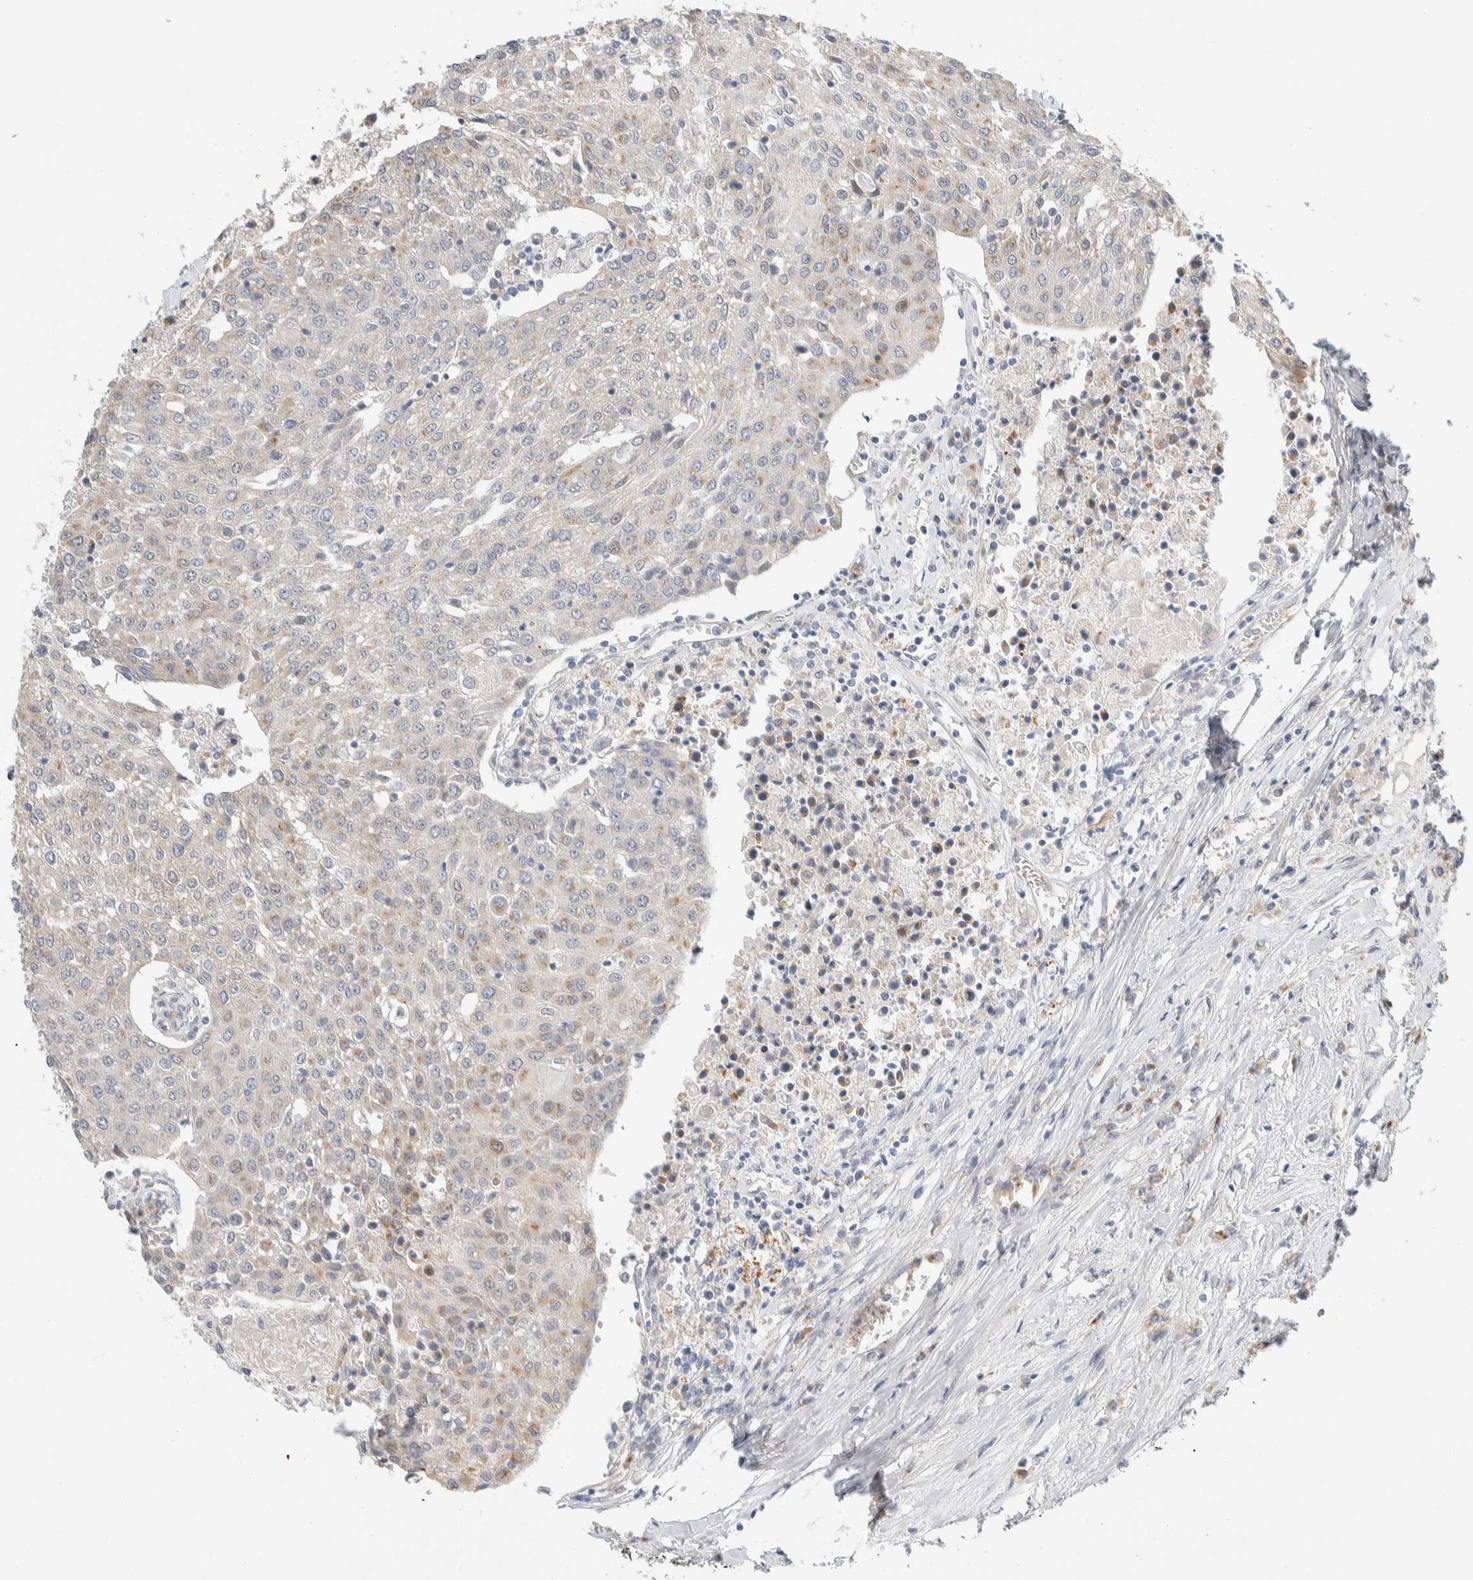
{"staining": {"intensity": "weak", "quantity": "25%-75%", "location": "cytoplasmic/membranous"}, "tissue": "urothelial cancer", "cell_type": "Tumor cells", "image_type": "cancer", "snomed": [{"axis": "morphology", "description": "Urothelial carcinoma, High grade"}, {"axis": "topography", "description": "Urinary bladder"}], "caption": "Tumor cells display low levels of weak cytoplasmic/membranous expression in about 25%-75% of cells in urothelial carcinoma (high-grade). The staining was performed using DAB, with brown indicating positive protein expression. Nuclei are stained blue with hematoxylin.", "gene": "TMEM184B", "patient": {"sex": "female", "age": 85}}